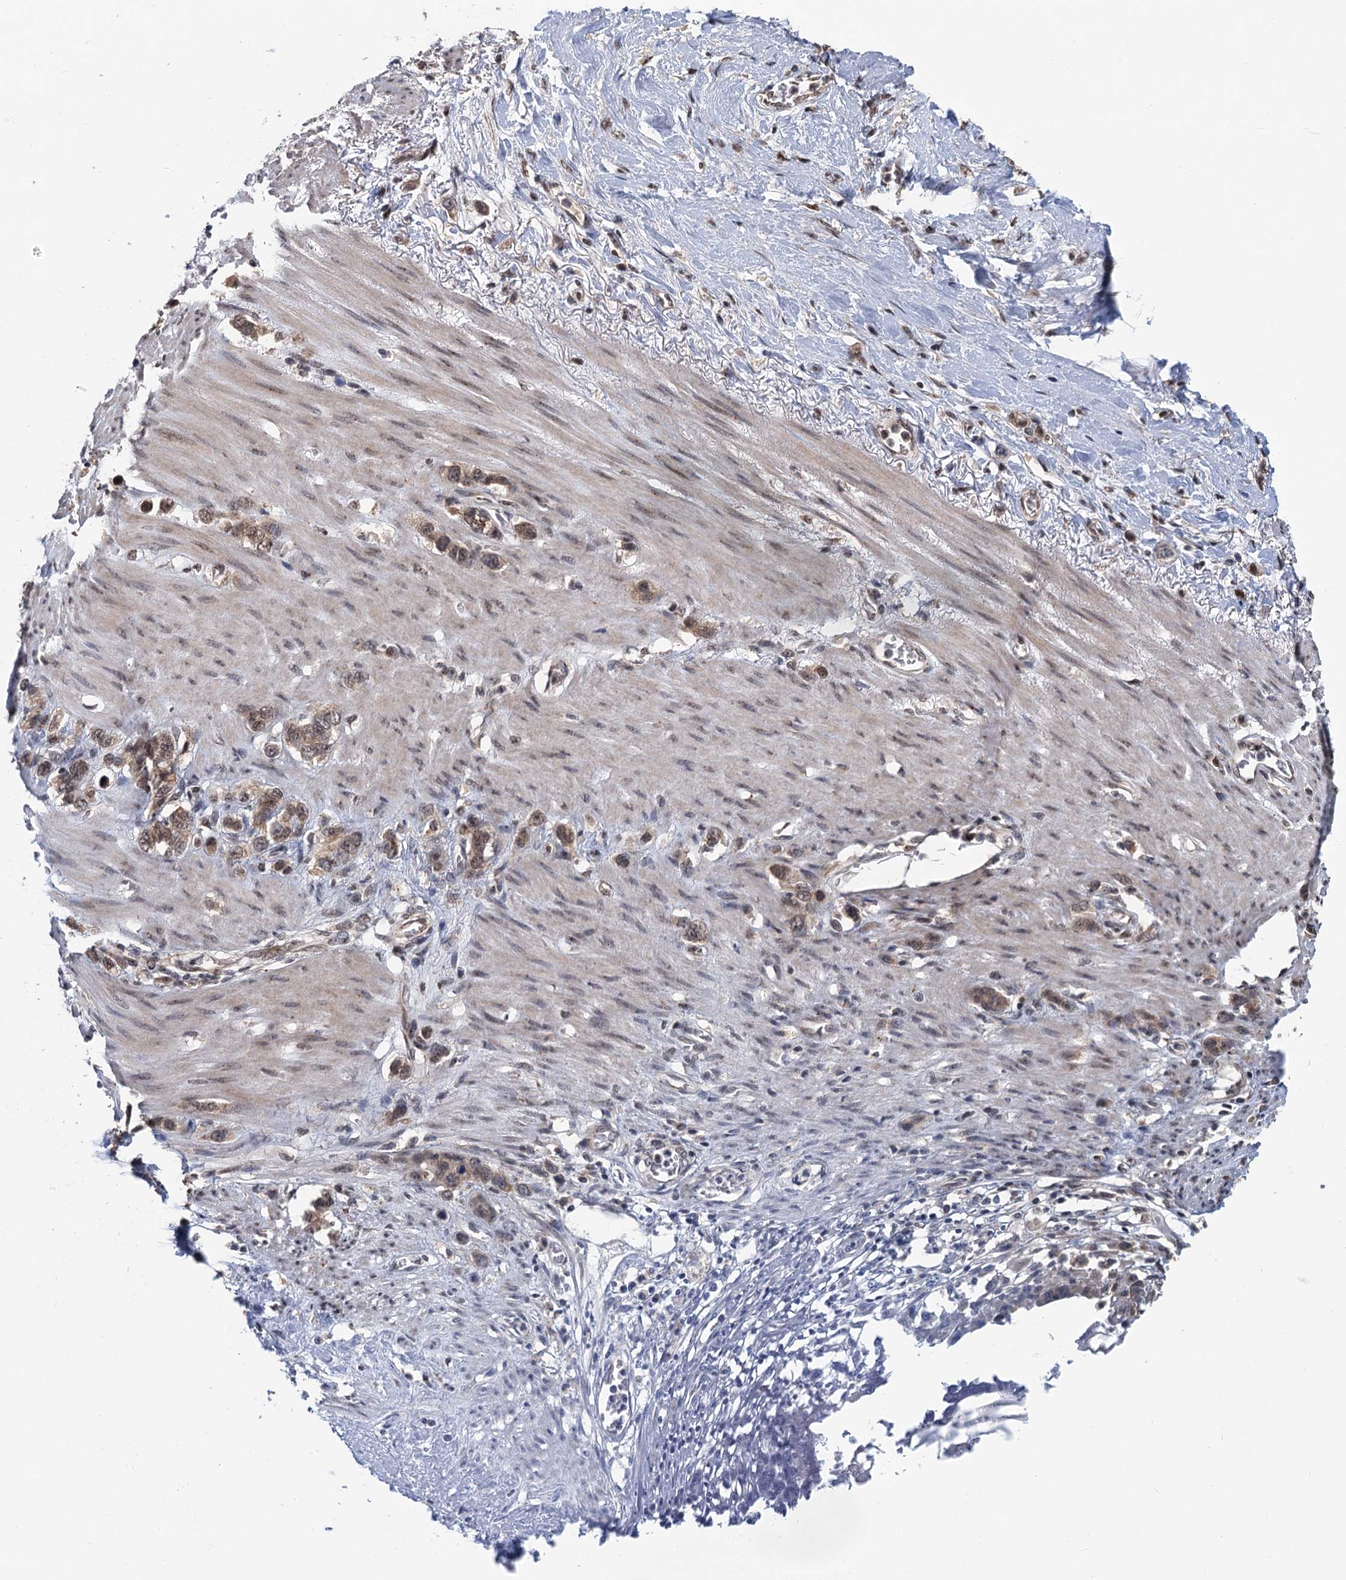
{"staining": {"intensity": "weak", "quantity": ">75%", "location": "cytoplasmic/membranous"}, "tissue": "stomach cancer", "cell_type": "Tumor cells", "image_type": "cancer", "snomed": [{"axis": "morphology", "description": "Adenocarcinoma, NOS"}, {"axis": "morphology", "description": "Adenocarcinoma, High grade"}, {"axis": "topography", "description": "Stomach, upper"}, {"axis": "topography", "description": "Stomach, lower"}], "caption": "A brown stain highlights weak cytoplasmic/membranous expression of a protein in human stomach cancer tumor cells. The staining is performed using DAB brown chromogen to label protein expression. The nuclei are counter-stained blue using hematoxylin.", "gene": "RASSF4", "patient": {"sex": "female", "age": 65}}